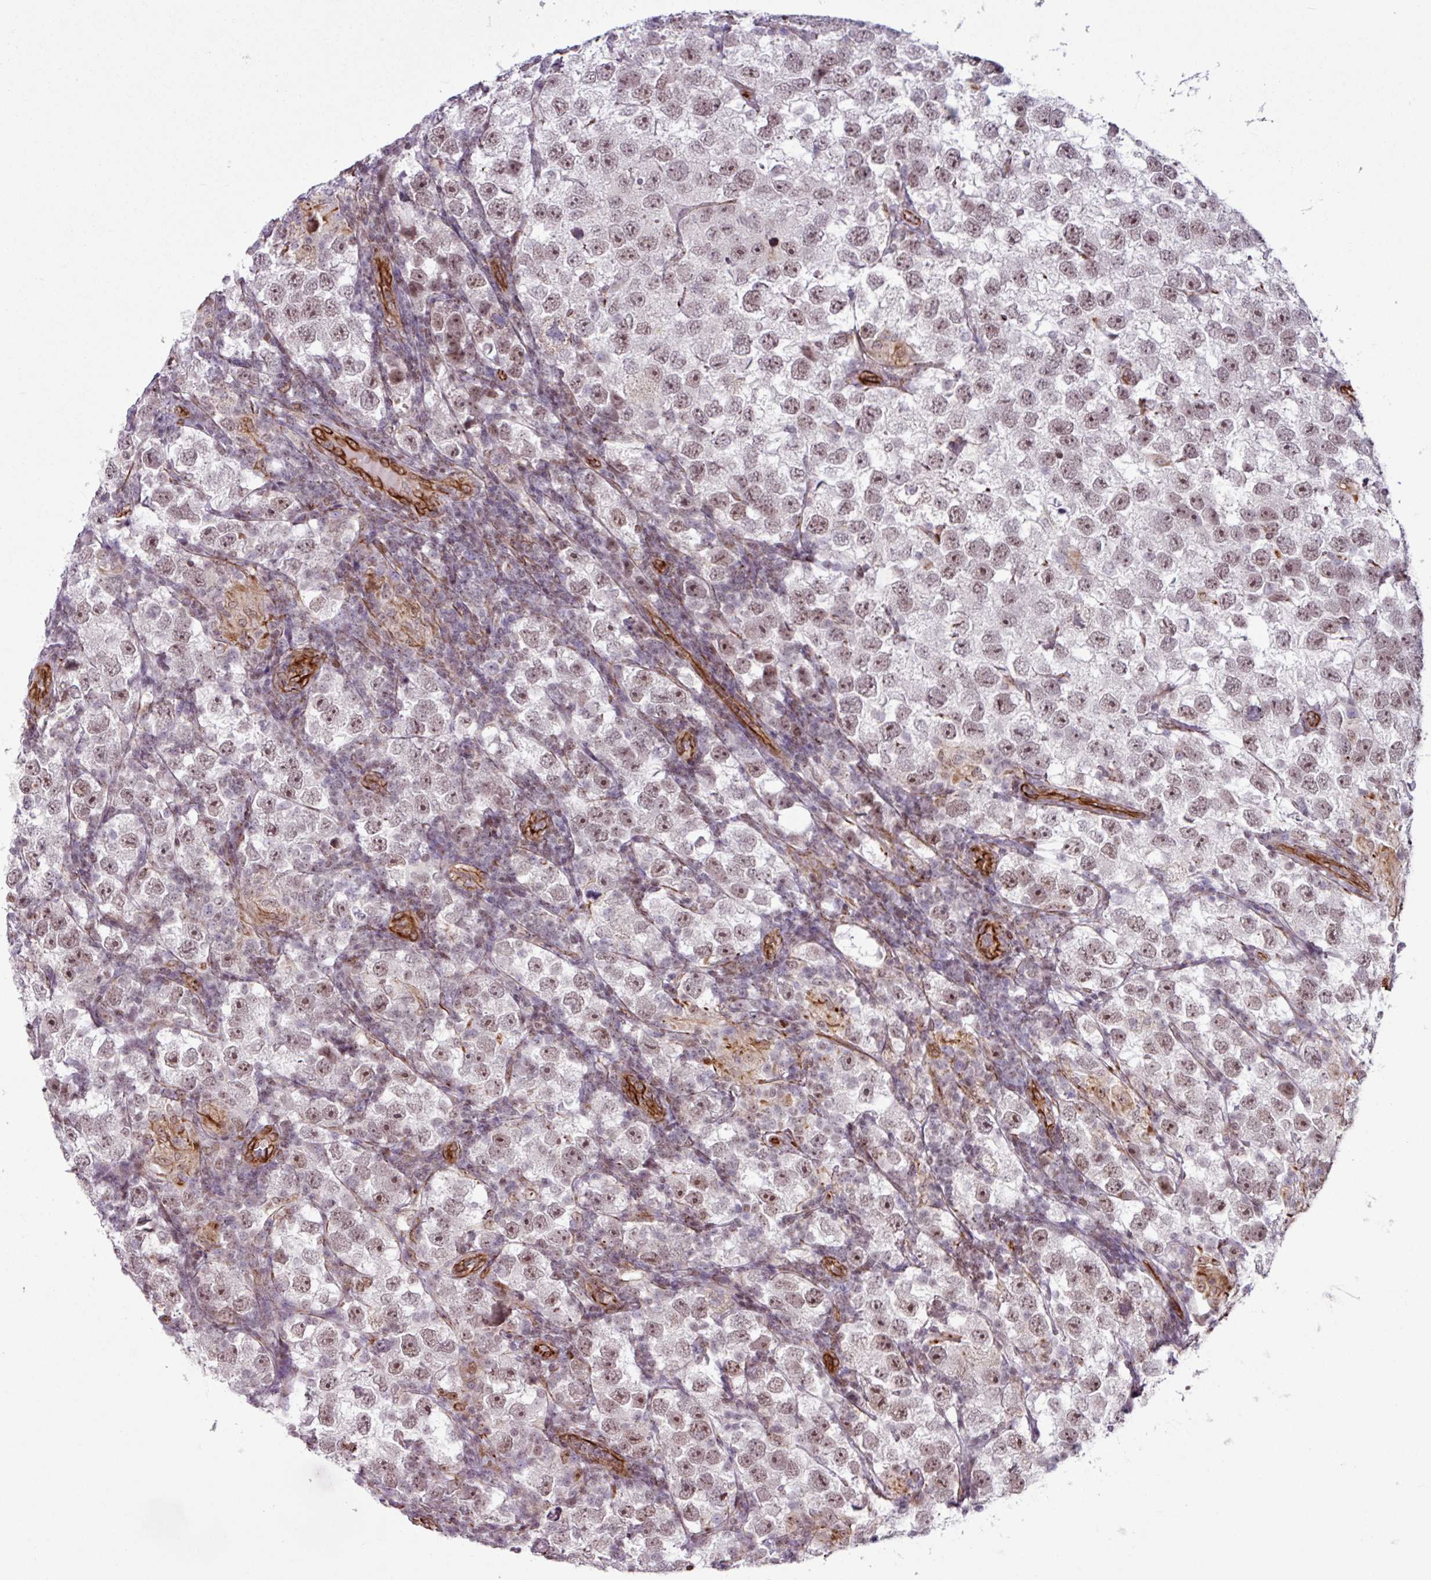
{"staining": {"intensity": "weak", "quantity": "25%-75%", "location": "nuclear"}, "tissue": "testis cancer", "cell_type": "Tumor cells", "image_type": "cancer", "snomed": [{"axis": "morphology", "description": "Seminoma, NOS"}, {"axis": "topography", "description": "Testis"}], "caption": "Approximately 25%-75% of tumor cells in testis cancer (seminoma) demonstrate weak nuclear protein expression as visualized by brown immunohistochemical staining.", "gene": "CHD3", "patient": {"sex": "male", "age": 26}}